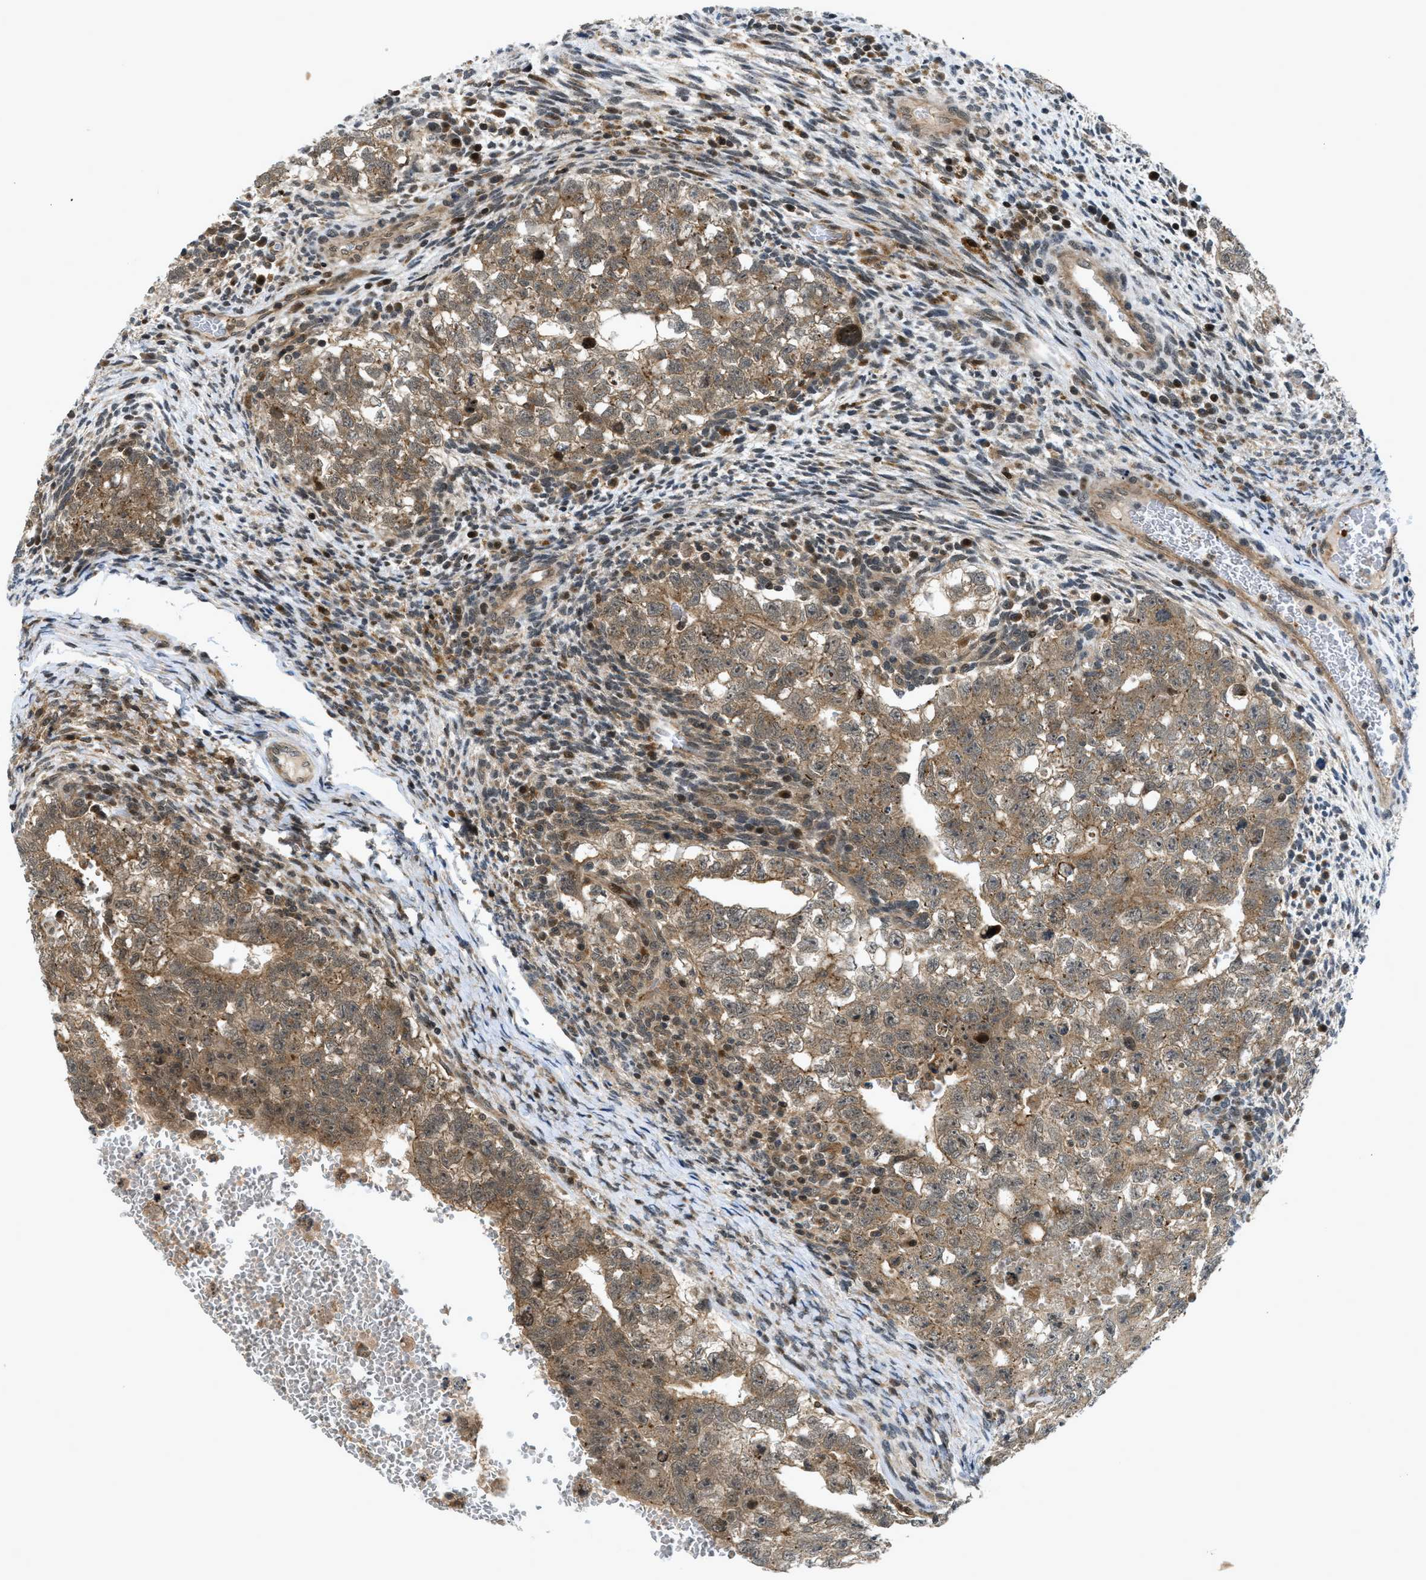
{"staining": {"intensity": "moderate", "quantity": ">75%", "location": "cytoplasmic/membranous"}, "tissue": "testis cancer", "cell_type": "Tumor cells", "image_type": "cancer", "snomed": [{"axis": "morphology", "description": "Seminoma, NOS"}, {"axis": "morphology", "description": "Carcinoma, Embryonal, NOS"}, {"axis": "topography", "description": "Testis"}], "caption": "The histopathology image shows a brown stain indicating the presence of a protein in the cytoplasmic/membranous of tumor cells in testis seminoma. (DAB (3,3'-diaminobenzidine) = brown stain, brightfield microscopy at high magnification).", "gene": "DNAJC28", "patient": {"sex": "male", "age": 38}}